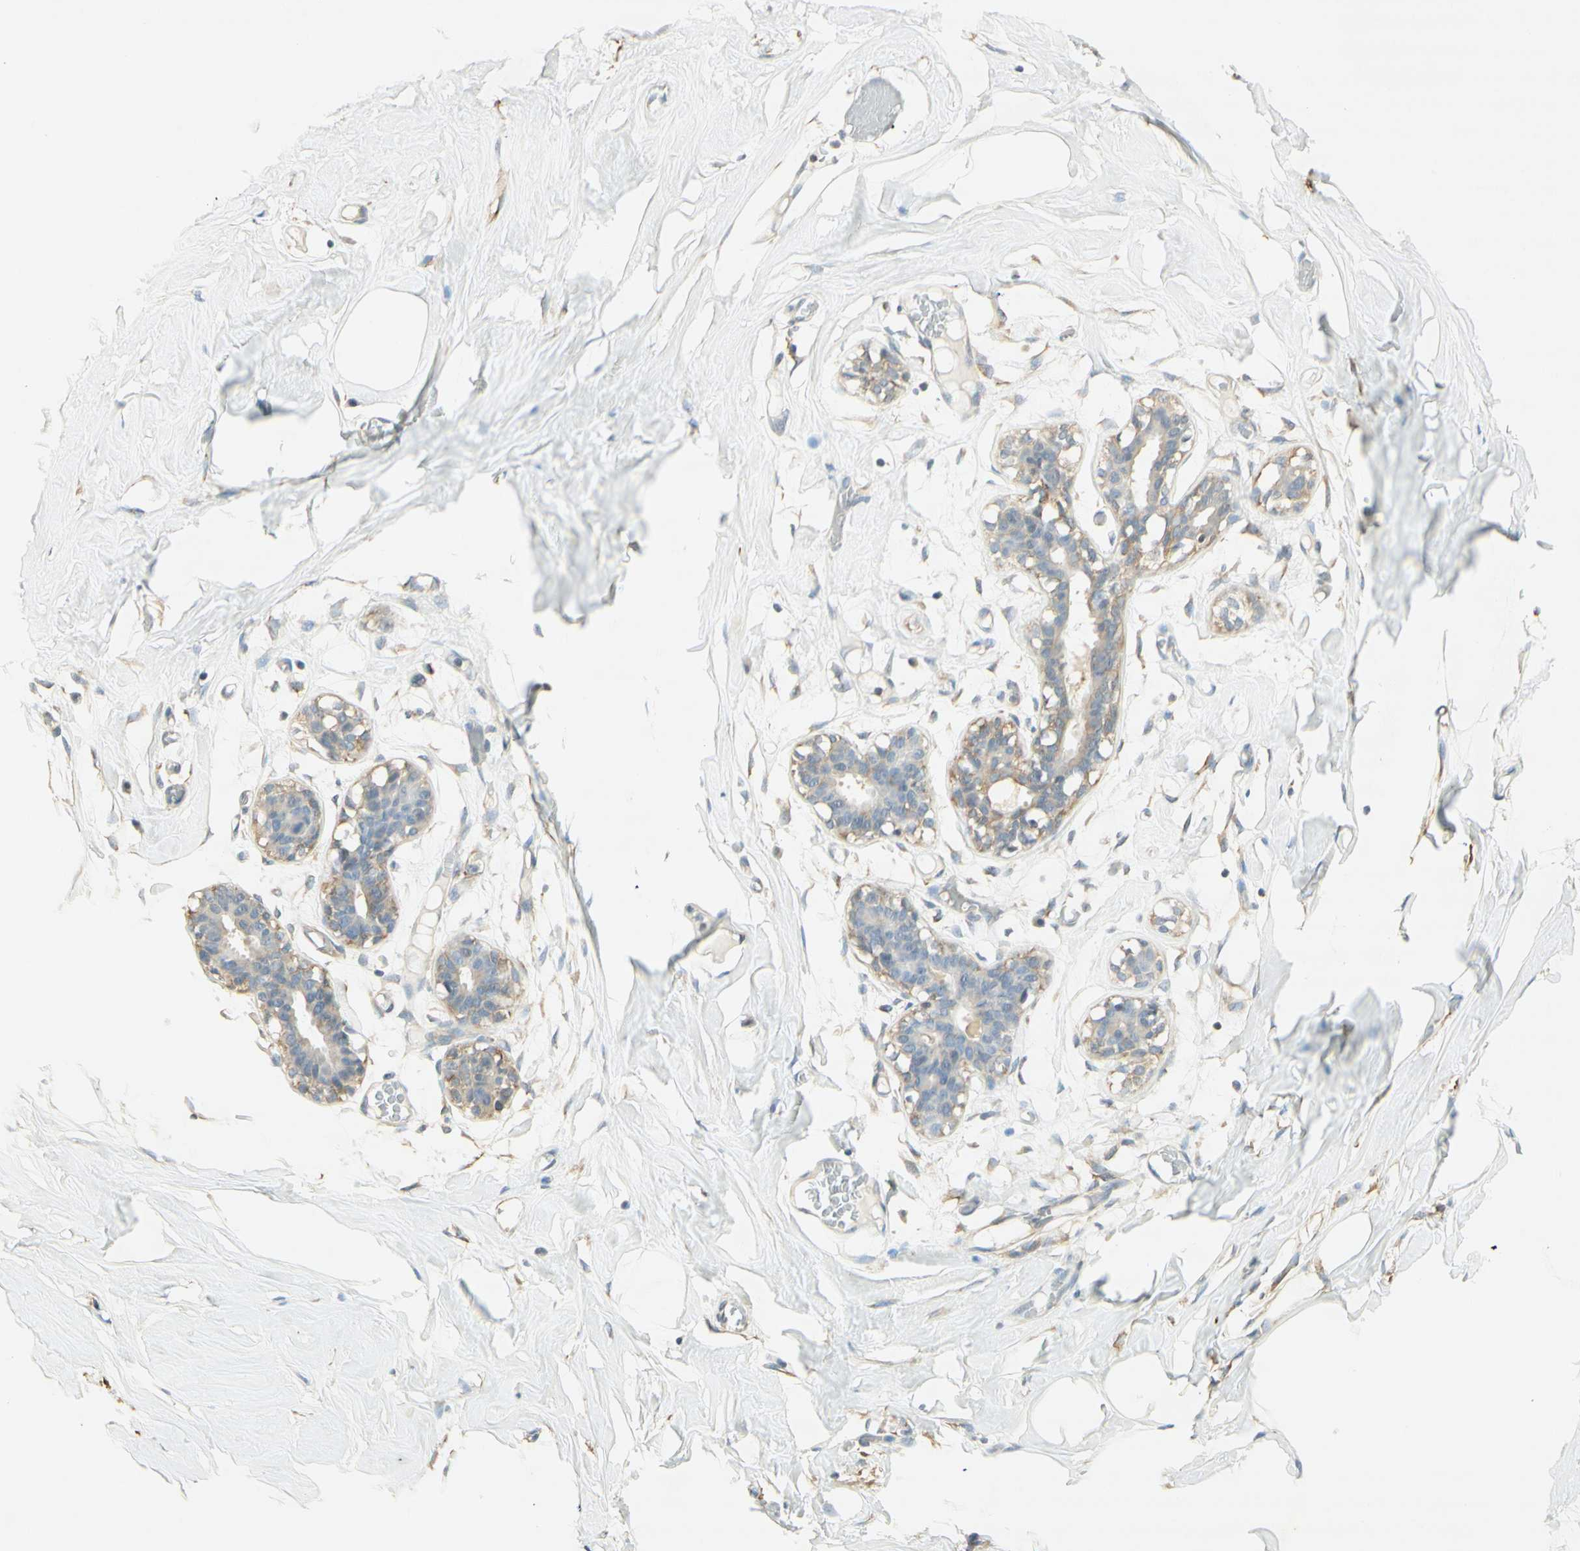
{"staining": {"intensity": "negative", "quantity": "none", "location": "none"}, "tissue": "adipose tissue", "cell_type": "Adipocytes", "image_type": "normal", "snomed": [{"axis": "morphology", "description": "Normal tissue, NOS"}, {"axis": "topography", "description": "Breast"}, {"axis": "topography", "description": "Adipose tissue"}], "caption": "Immunohistochemistry (IHC) histopathology image of unremarkable adipose tissue stained for a protein (brown), which shows no expression in adipocytes.", "gene": "MAP1B", "patient": {"sex": "female", "age": 25}}